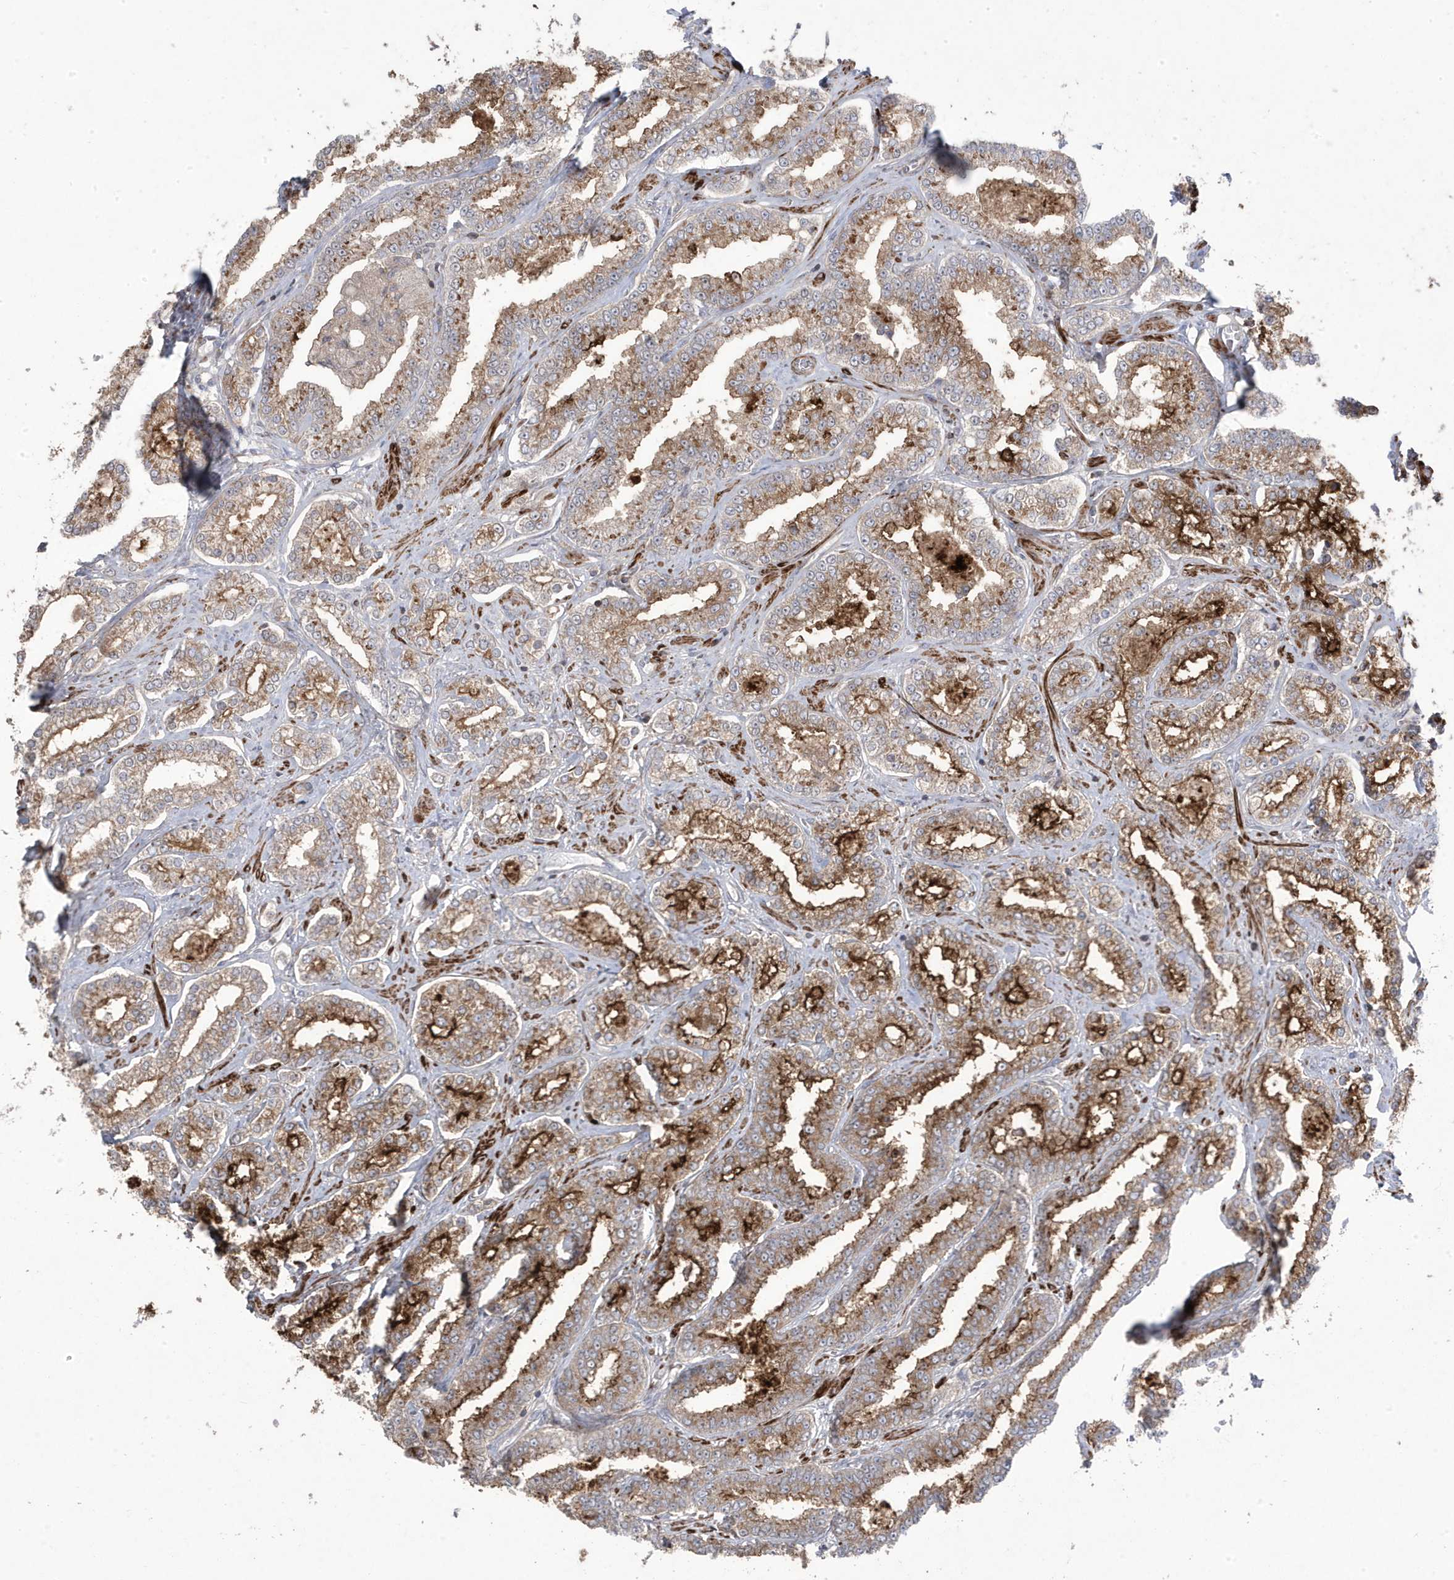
{"staining": {"intensity": "moderate", "quantity": "25%-75%", "location": "cytoplasmic/membranous"}, "tissue": "prostate cancer", "cell_type": "Tumor cells", "image_type": "cancer", "snomed": [{"axis": "morphology", "description": "Normal tissue, NOS"}, {"axis": "morphology", "description": "Adenocarcinoma, High grade"}, {"axis": "topography", "description": "Prostate"}], "caption": "Moderate cytoplasmic/membranous staining for a protein is seen in approximately 25%-75% of tumor cells of adenocarcinoma (high-grade) (prostate) using immunohistochemistry (IHC).", "gene": "CETN3", "patient": {"sex": "male", "age": 83}}